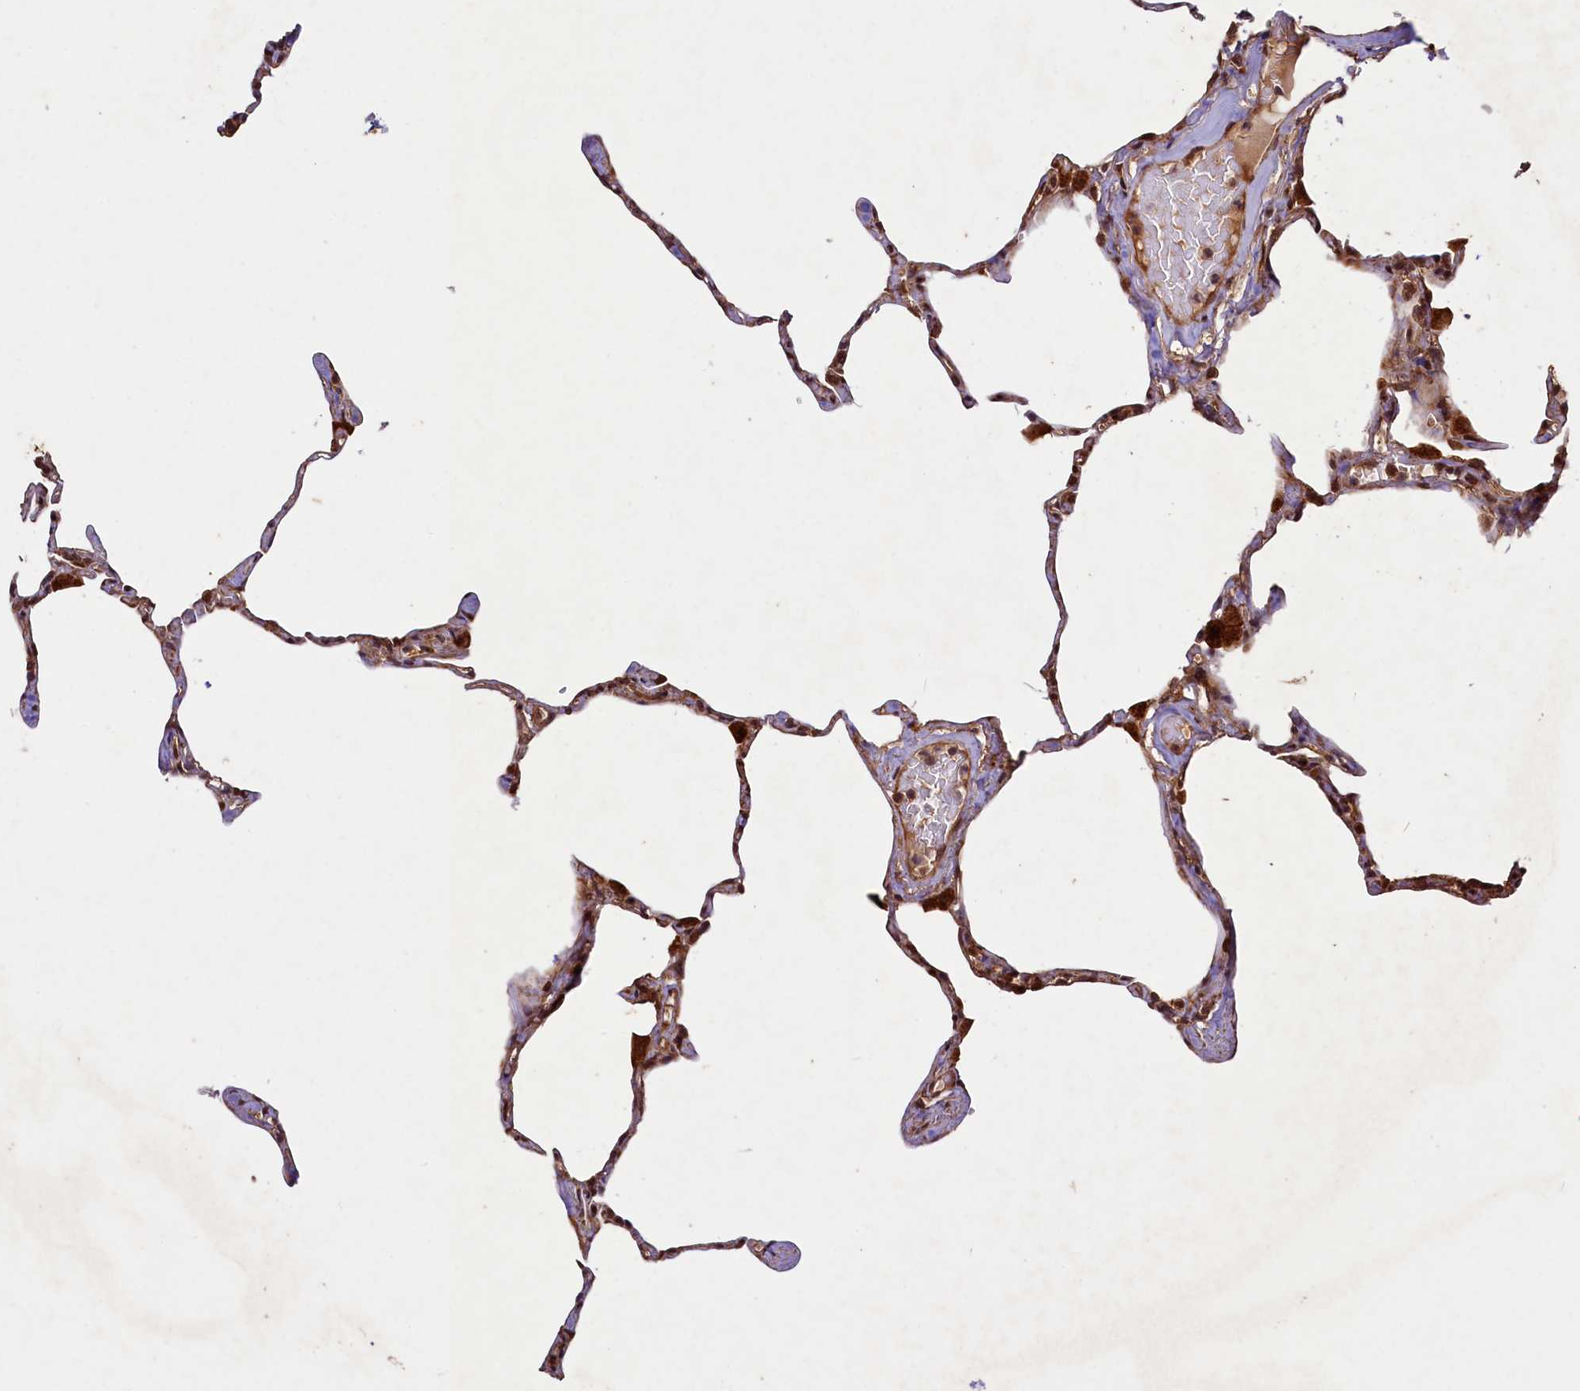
{"staining": {"intensity": "moderate", "quantity": "25%-75%", "location": "cytoplasmic/membranous,nuclear"}, "tissue": "lung", "cell_type": "Alveolar cells", "image_type": "normal", "snomed": [{"axis": "morphology", "description": "Normal tissue, NOS"}, {"axis": "topography", "description": "Lung"}], "caption": "A micrograph showing moderate cytoplasmic/membranous,nuclear staining in approximately 25%-75% of alveolar cells in normal lung, as visualized by brown immunohistochemical staining.", "gene": "SHPRH", "patient": {"sex": "male", "age": 65}}